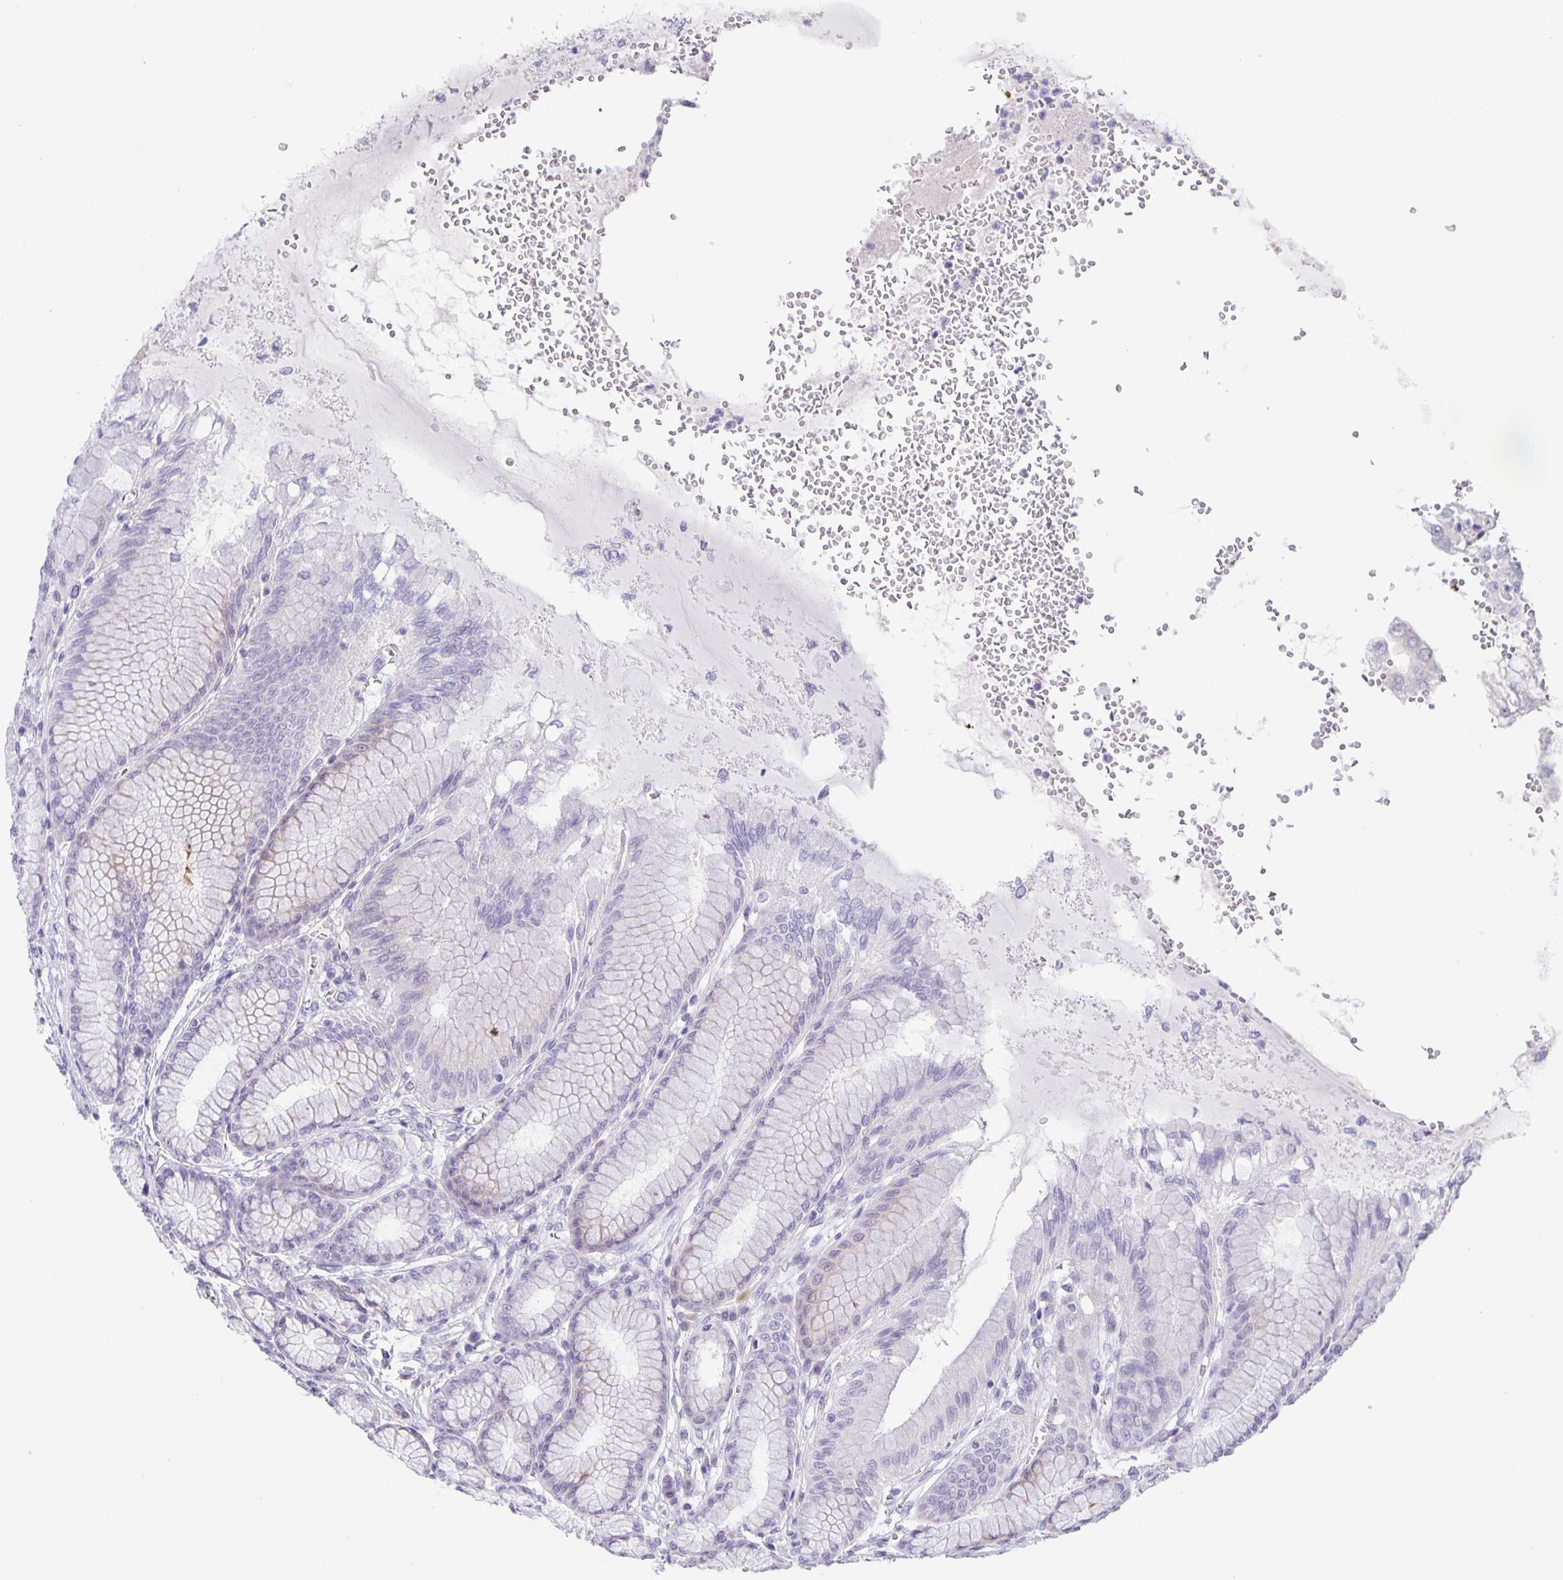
{"staining": {"intensity": "negative", "quantity": "none", "location": "none"}, "tissue": "stomach", "cell_type": "Glandular cells", "image_type": "normal", "snomed": [{"axis": "morphology", "description": "Normal tissue, NOS"}, {"axis": "topography", "description": "Stomach"}, {"axis": "topography", "description": "Stomach, lower"}], "caption": "IHC histopathology image of normal human stomach stained for a protein (brown), which displays no expression in glandular cells.", "gene": "PHRF1", "patient": {"sex": "male", "age": 76}}